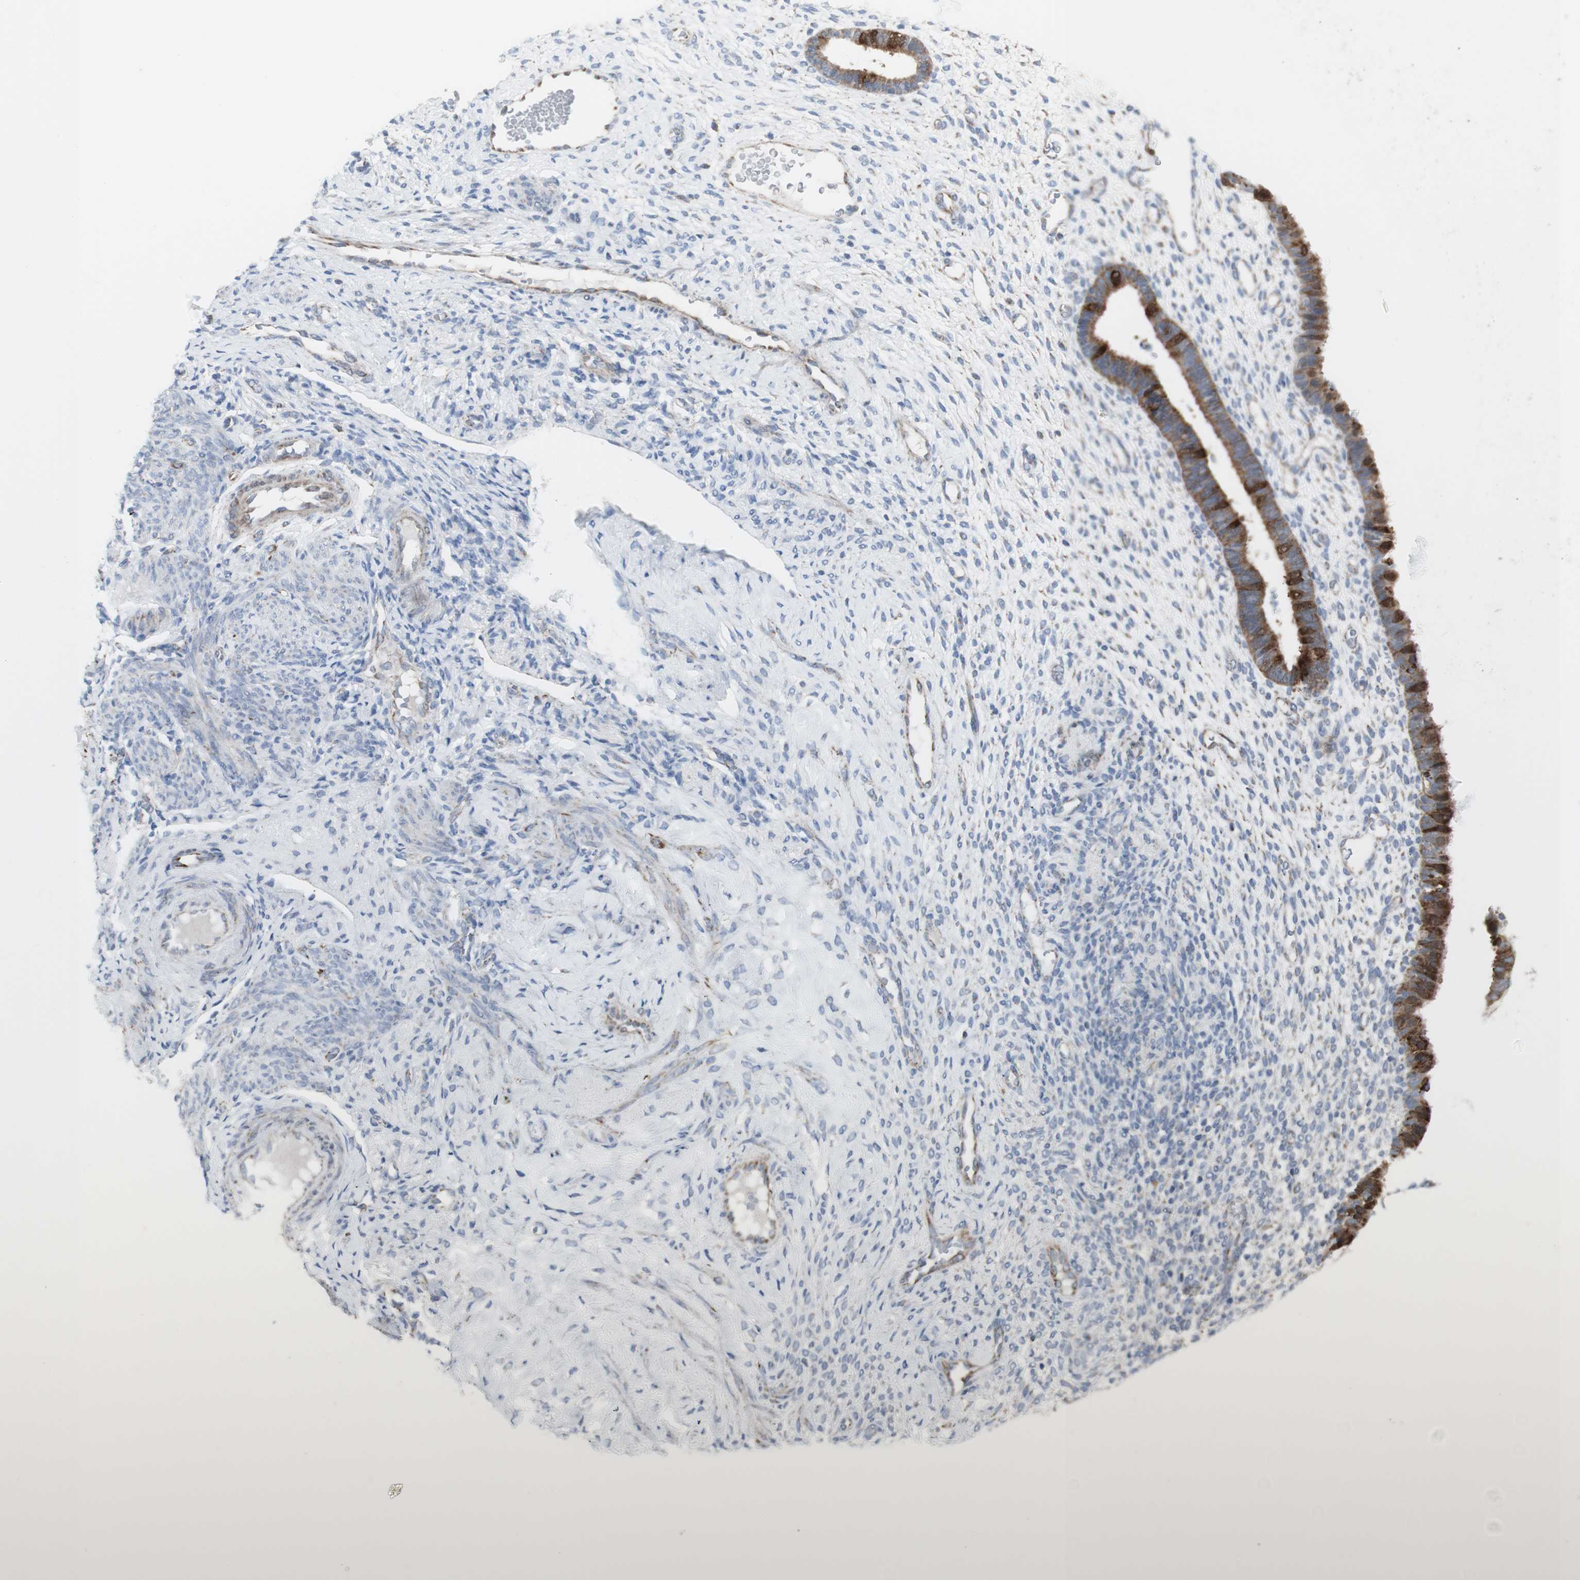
{"staining": {"intensity": "negative", "quantity": "none", "location": "none"}, "tissue": "endometrium", "cell_type": "Cells in endometrial stroma", "image_type": "normal", "snomed": [{"axis": "morphology", "description": "Normal tissue, NOS"}, {"axis": "topography", "description": "Endometrium"}], "caption": "There is no significant staining in cells in endometrial stroma of endometrium. (Brightfield microscopy of DAB immunohistochemistry (IHC) at high magnification).", "gene": "C3orf52", "patient": {"sex": "female", "age": 61}}